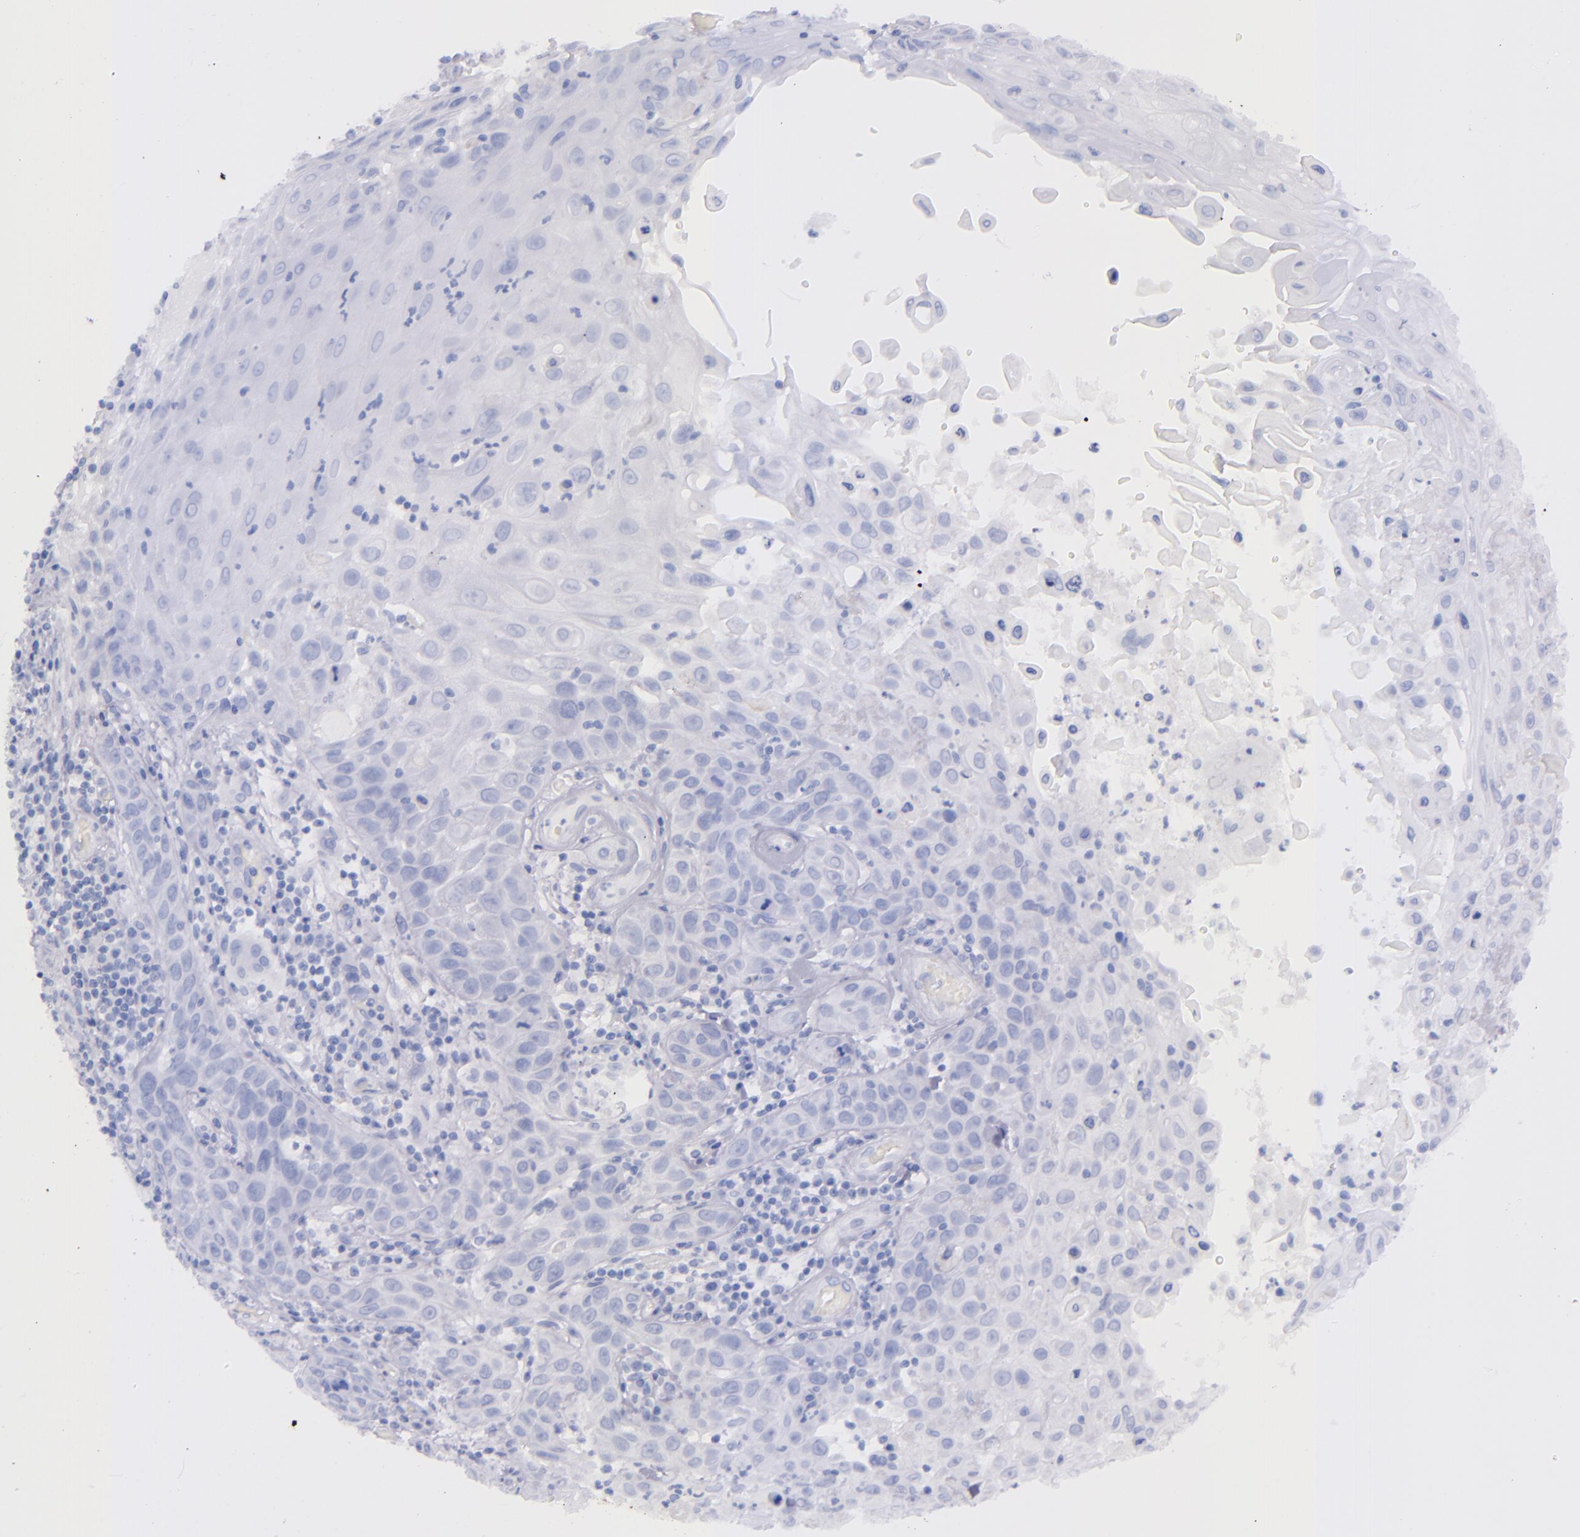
{"staining": {"intensity": "negative", "quantity": "none", "location": "none"}, "tissue": "skin cancer", "cell_type": "Tumor cells", "image_type": "cancer", "snomed": [{"axis": "morphology", "description": "Squamous cell carcinoma, NOS"}, {"axis": "topography", "description": "Skin"}], "caption": "This histopathology image is of skin cancer stained with IHC to label a protein in brown with the nuclei are counter-stained blue. There is no staining in tumor cells.", "gene": "SFTPA2", "patient": {"sex": "male", "age": 84}}